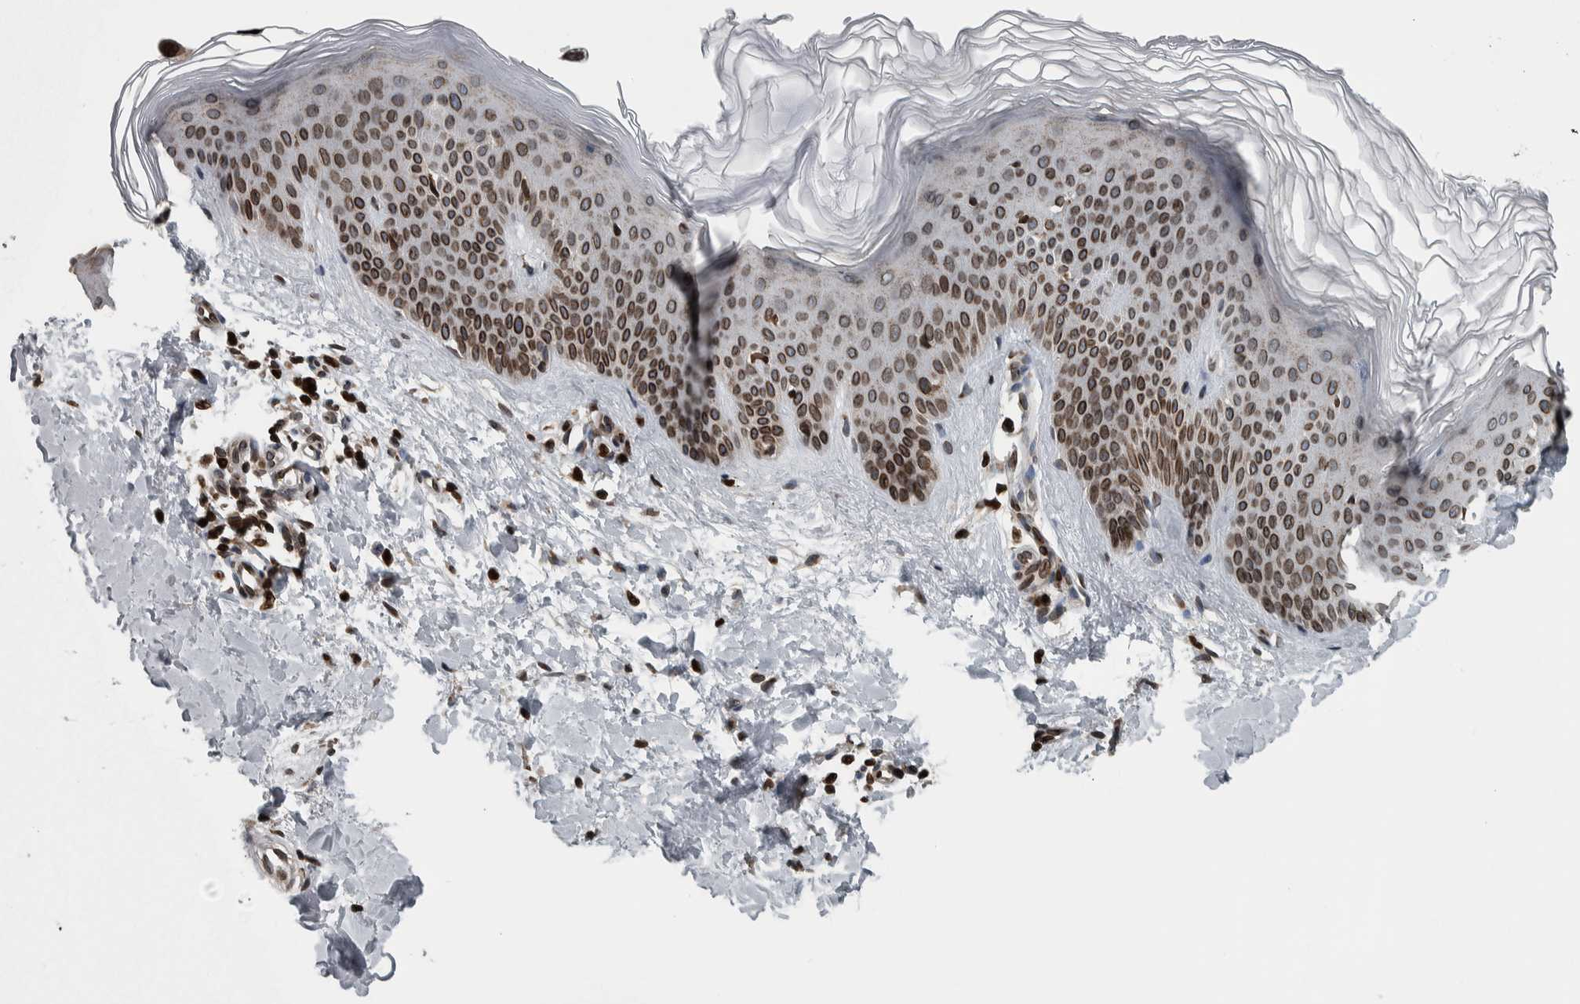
{"staining": {"intensity": "strong", "quantity": ">75%", "location": "nuclear"}, "tissue": "skin", "cell_type": "Fibroblasts", "image_type": "normal", "snomed": [{"axis": "morphology", "description": "Normal tissue, NOS"}, {"axis": "morphology", "description": "Malignant melanoma, Metastatic site"}, {"axis": "topography", "description": "Skin"}], "caption": "High-magnification brightfield microscopy of unremarkable skin stained with DAB (brown) and counterstained with hematoxylin (blue). fibroblasts exhibit strong nuclear positivity is appreciated in about>75% of cells. The staining was performed using DAB, with brown indicating positive protein expression. Nuclei are stained blue with hematoxylin.", "gene": "FAM135B", "patient": {"sex": "male", "age": 41}}